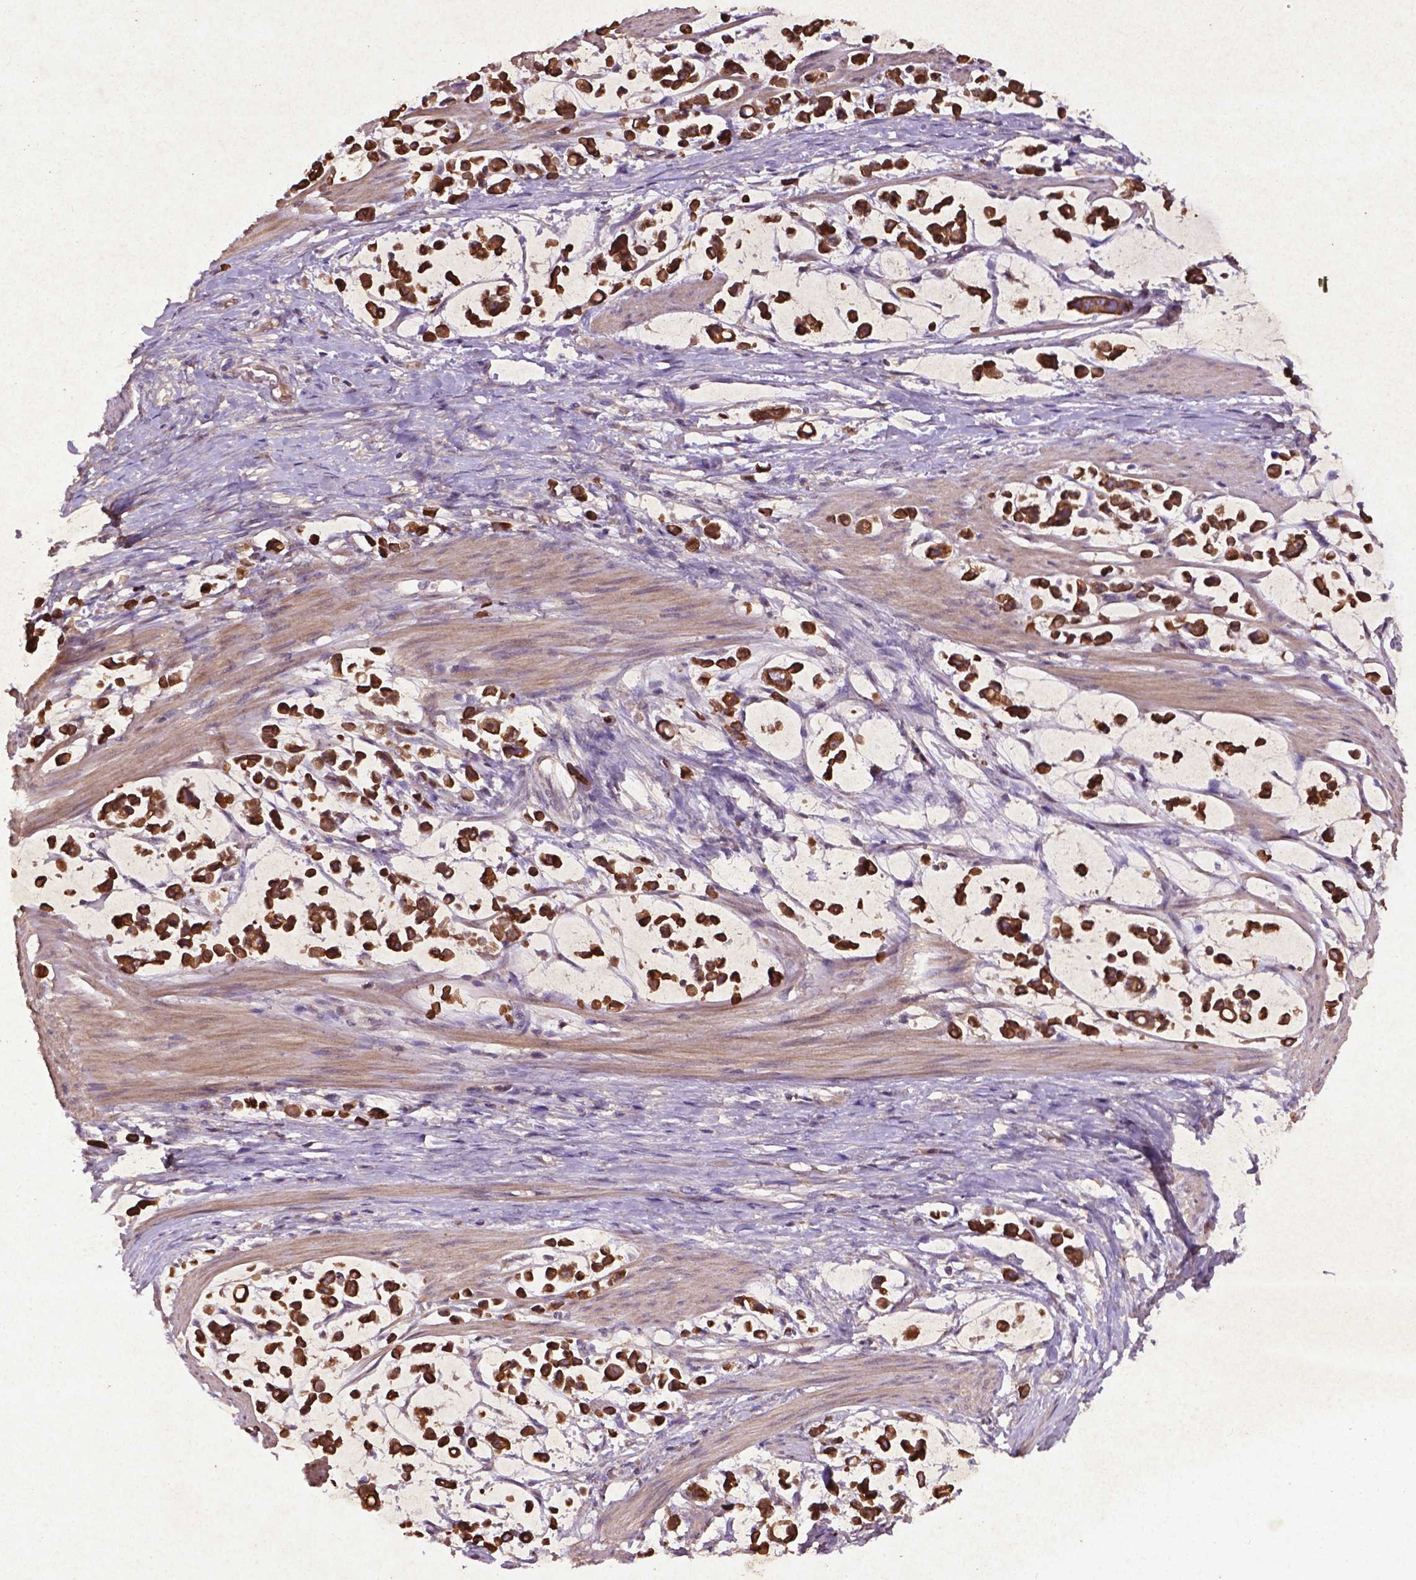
{"staining": {"intensity": "strong", "quantity": ">75%", "location": "cytoplasmic/membranous"}, "tissue": "stomach cancer", "cell_type": "Tumor cells", "image_type": "cancer", "snomed": [{"axis": "morphology", "description": "Adenocarcinoma, NOS"}, {"axis": "topography", "description": "Stomach"}], "caption": "The histopathology image reveals immunohistochemical staining of stomach cancer (adenocarcinoma). There is strong cytoplasmic/membranous expression is appreciated in approximately >75% of tumor cells. (DAB IHC, brown staining for protein, blue staining for nuclei).", "gene": "COQ2", "patient": {"sex": "male", "age": 82}}